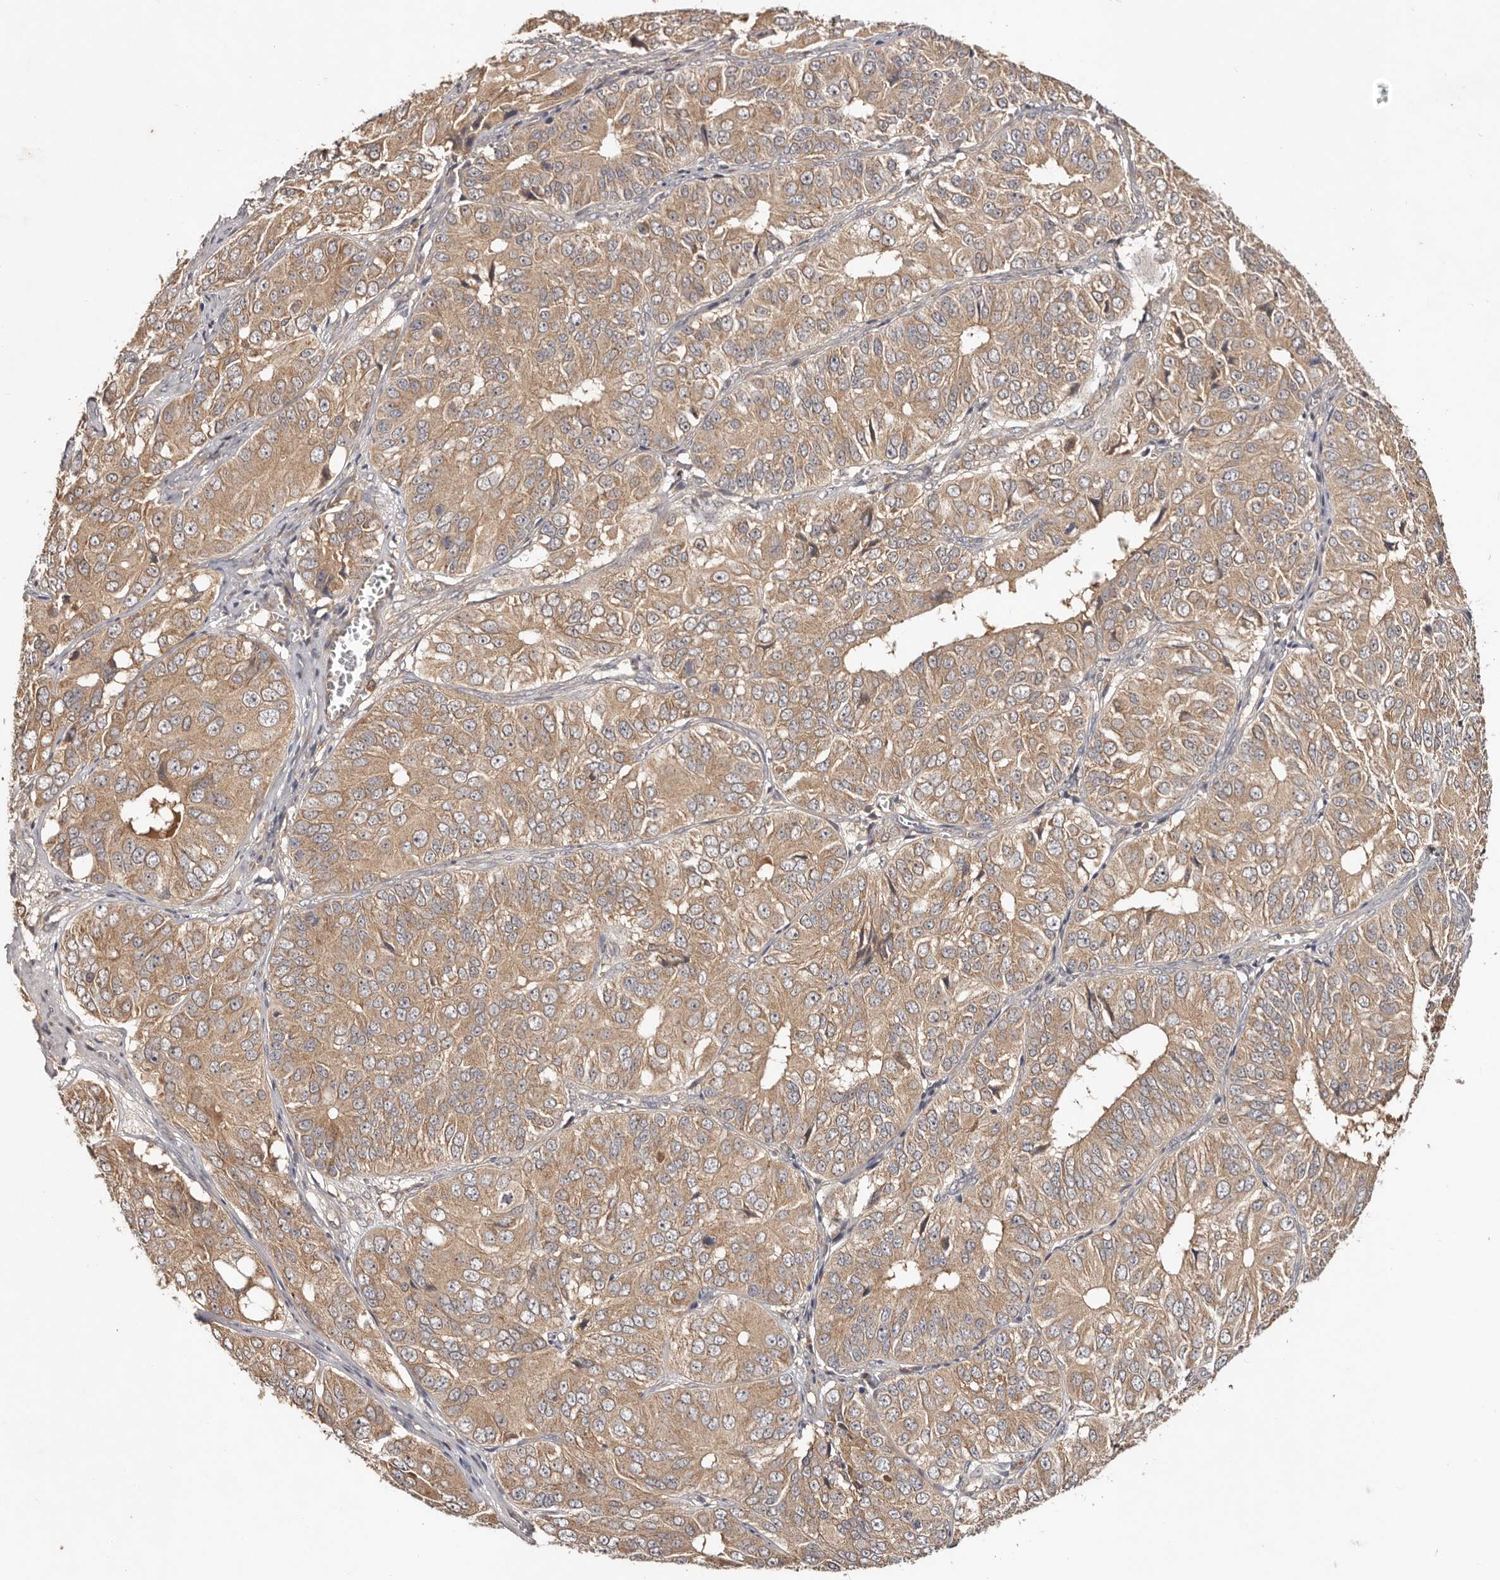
{"staining": {"intensity": "moderate", "quantity": ">75%", "location": "cytoplasmic/membranous"}, "tissue": "ovarian cancer", "cell_type": "Tumor cells", "image_type": "cancer", "snomed": [{"axis": "morphology", "description": "Carcinoma, endometroid"}, {"axis": "topography", "description": "Ovary"}], "caption": "Immunohistochemical staining of ovarian cancer (endometroid carcinoma) reveals medium levels of moderate cytoplasmic/membranous protein positivity in about >75% of tumor cells.", "gene": "PKIB", "patient": {"sex": "female", "age": 51}}